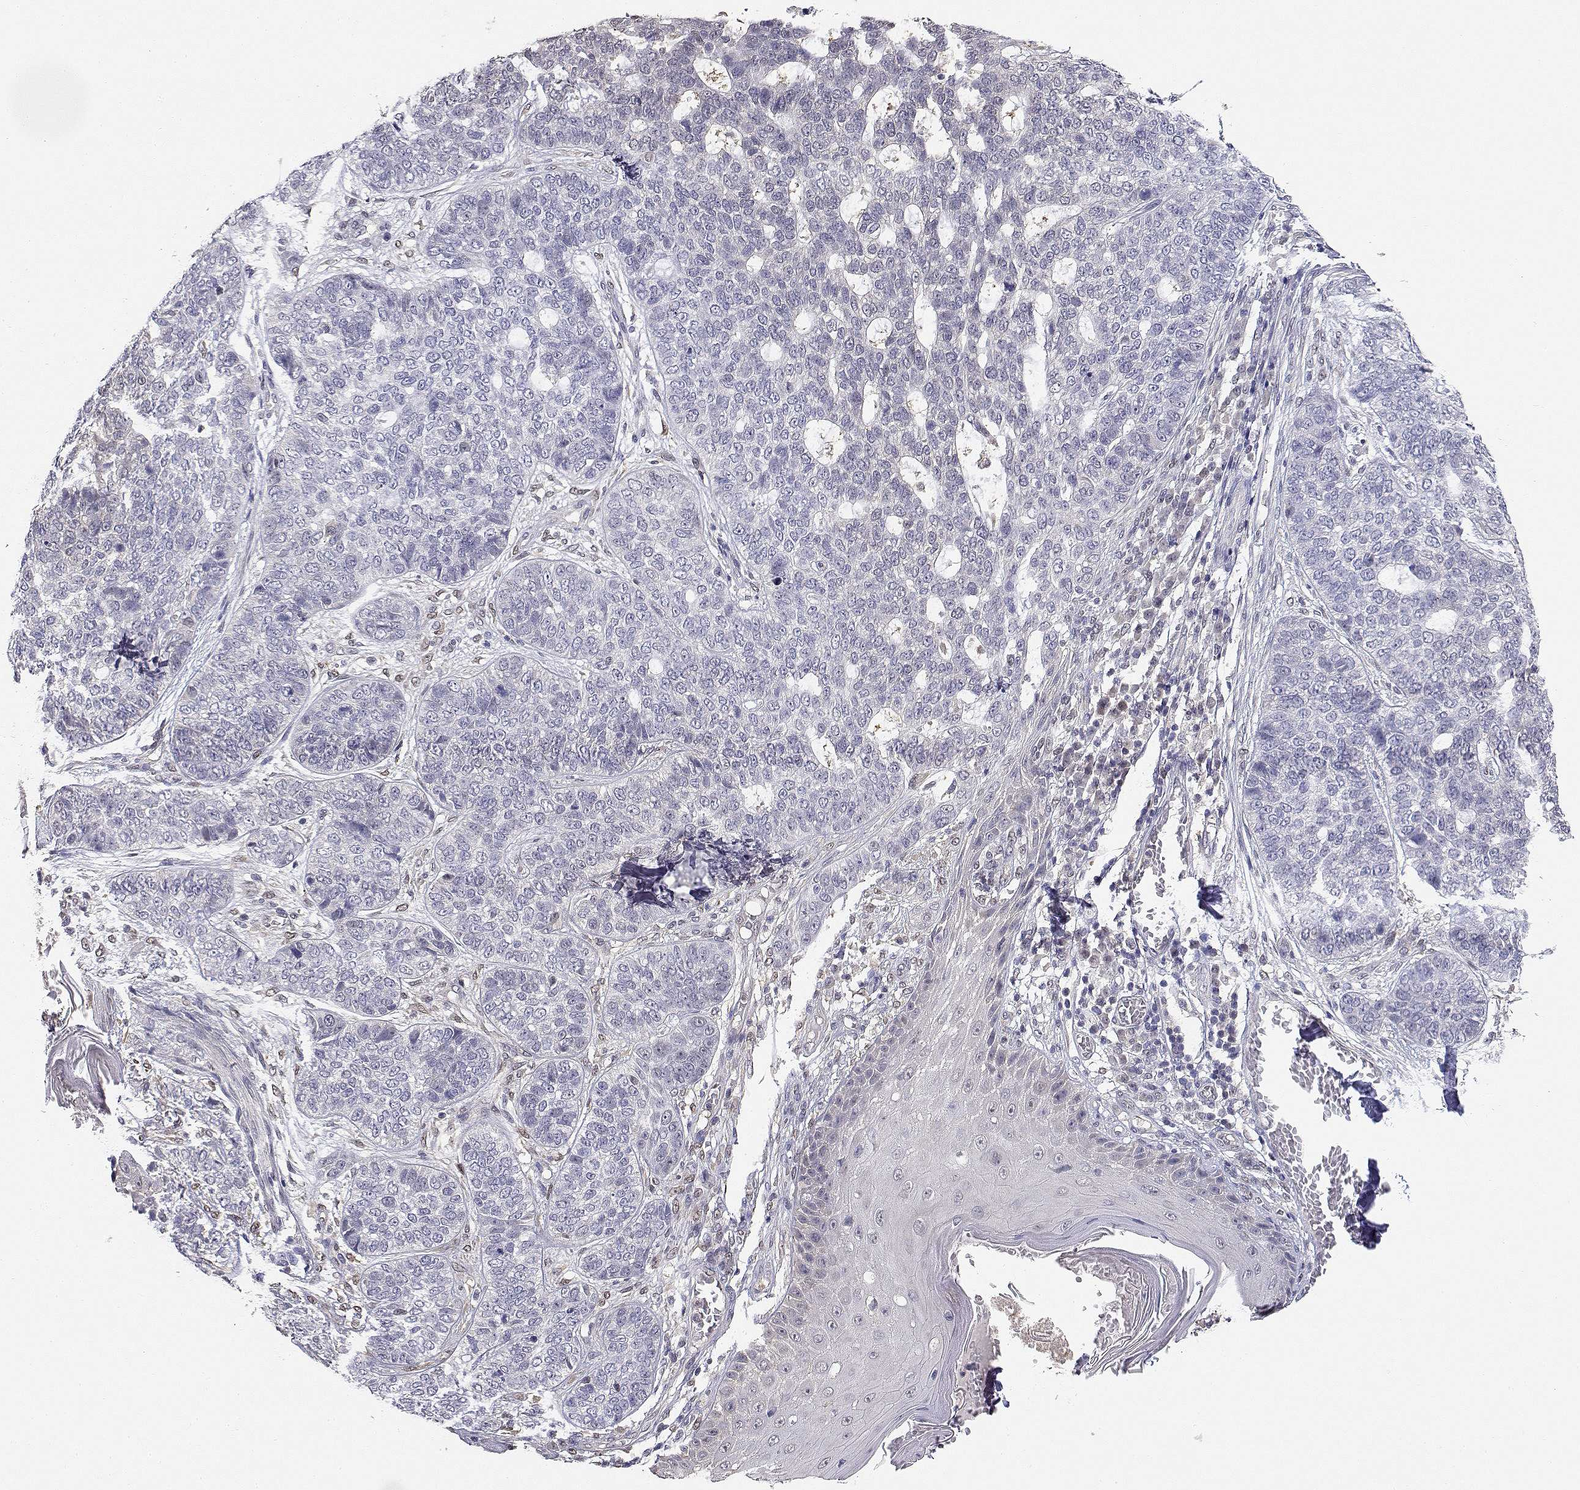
{"staining": {"intensity": "weak", "quantity": "<25%", "location": "cytoplasmic/membranous"}, "tissue": "skin cancer", "cell_type": "Tumor cells", "image_type": "cancer", "snomed": [{"axis": "morphology", "description": "Basal cell carcinoma"}, {"axis": "topography", "description": "Skin"}], "caption": "IHC histopathology image of human skin cancer (basal cell carcinoma) stained for a protein (brown), which exhibits no staining in tumor cells.", "gene": "ADA", "patient": {"sex": "female", "age": 69}}